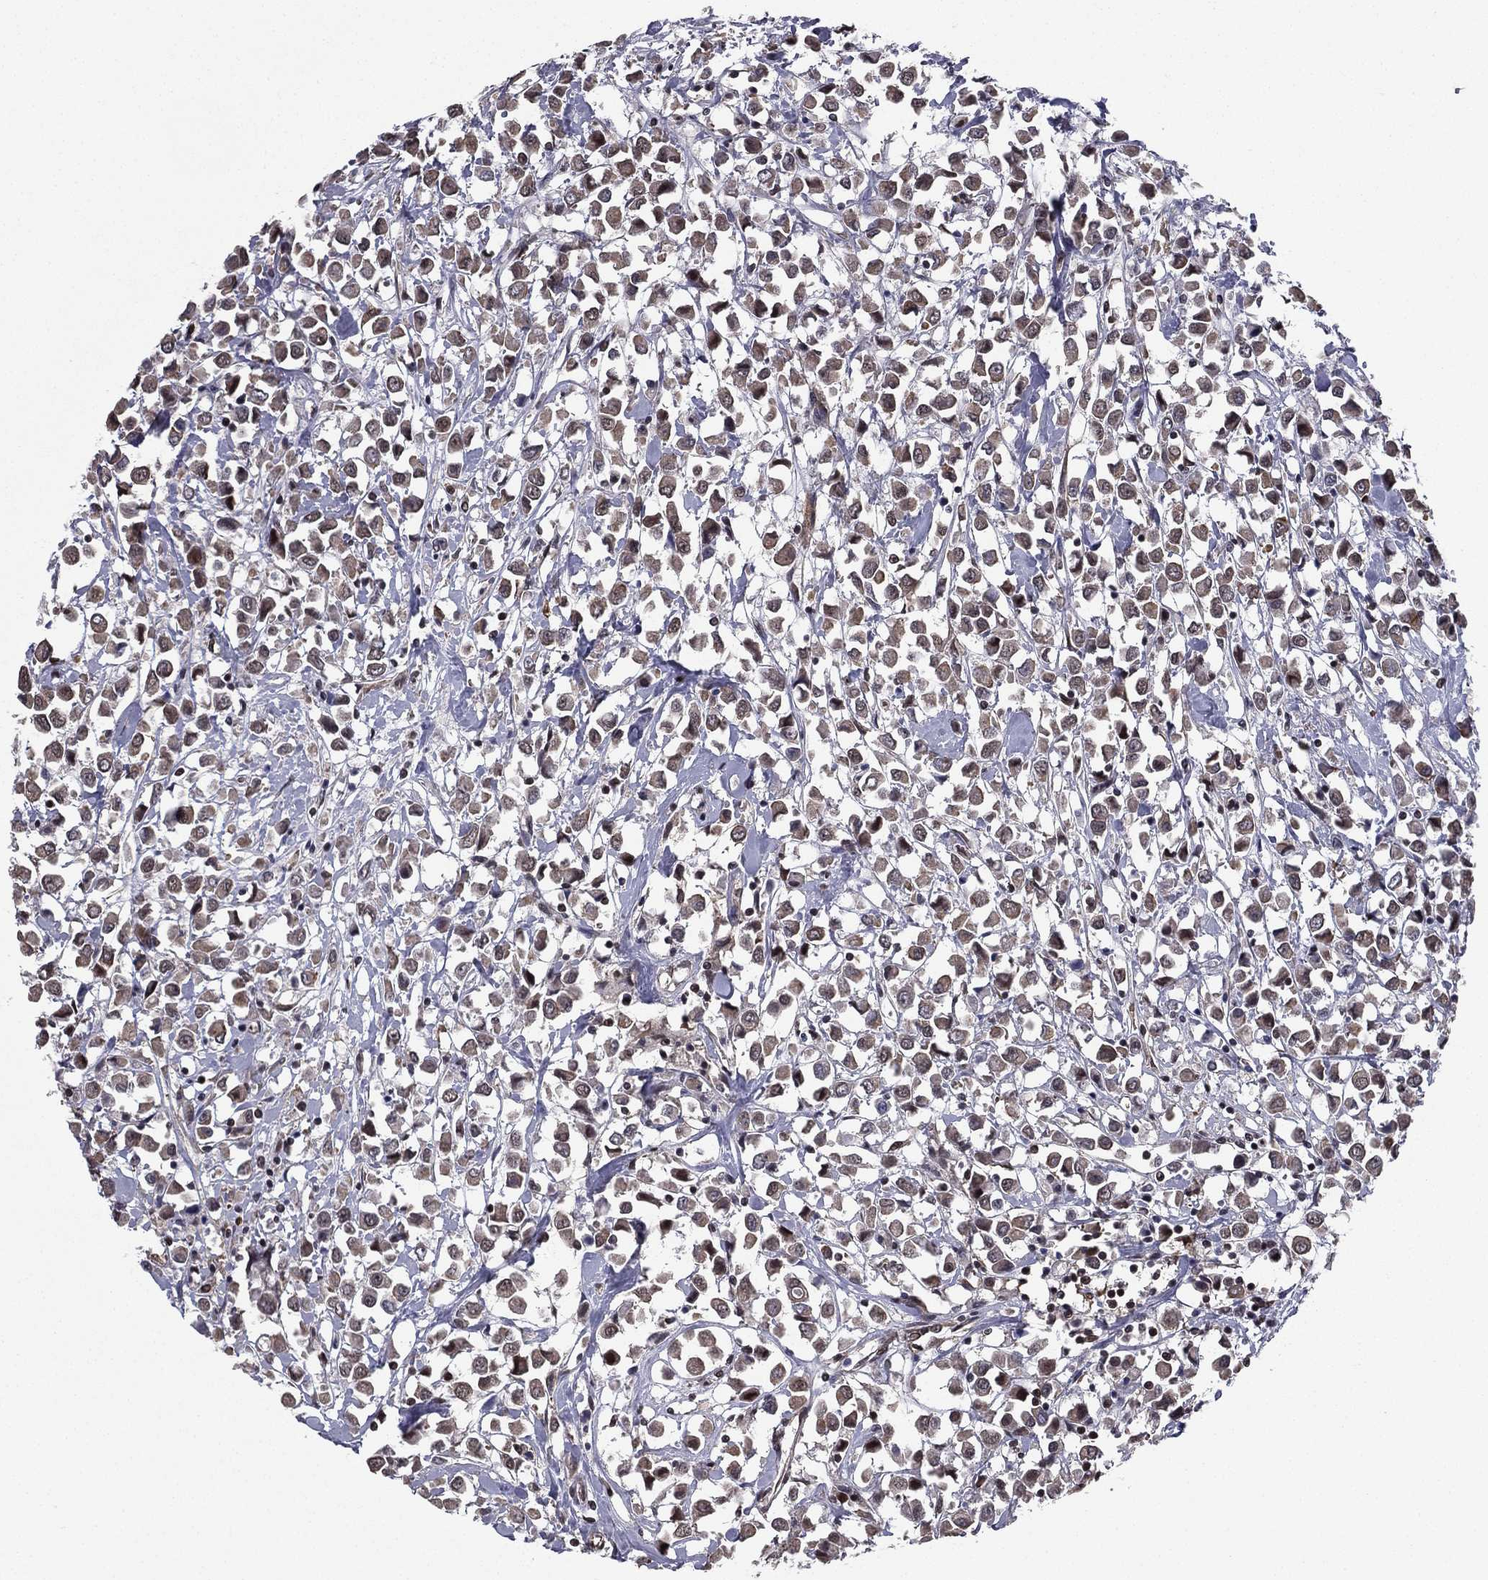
{"staining": {"intensity": "moderate", "quantity": "25%-75%", "location": "cytoplasmic/membranous"}, "tissue": "breast cancer", "cell_type": "Tumor cells", "image_type": "cancer", "snomed": [{"axis": "morphology", "description": "Duct carcinoma"}, {"axis": "topography", "description": "Breast"}], "caption": "Tumor cells exhibit moderate cytoplasmic/membranous staining in about 25%-75% of cells in breast cancer.", "gene": "RARB", "patient": {"sex": "female", "age": 61}}